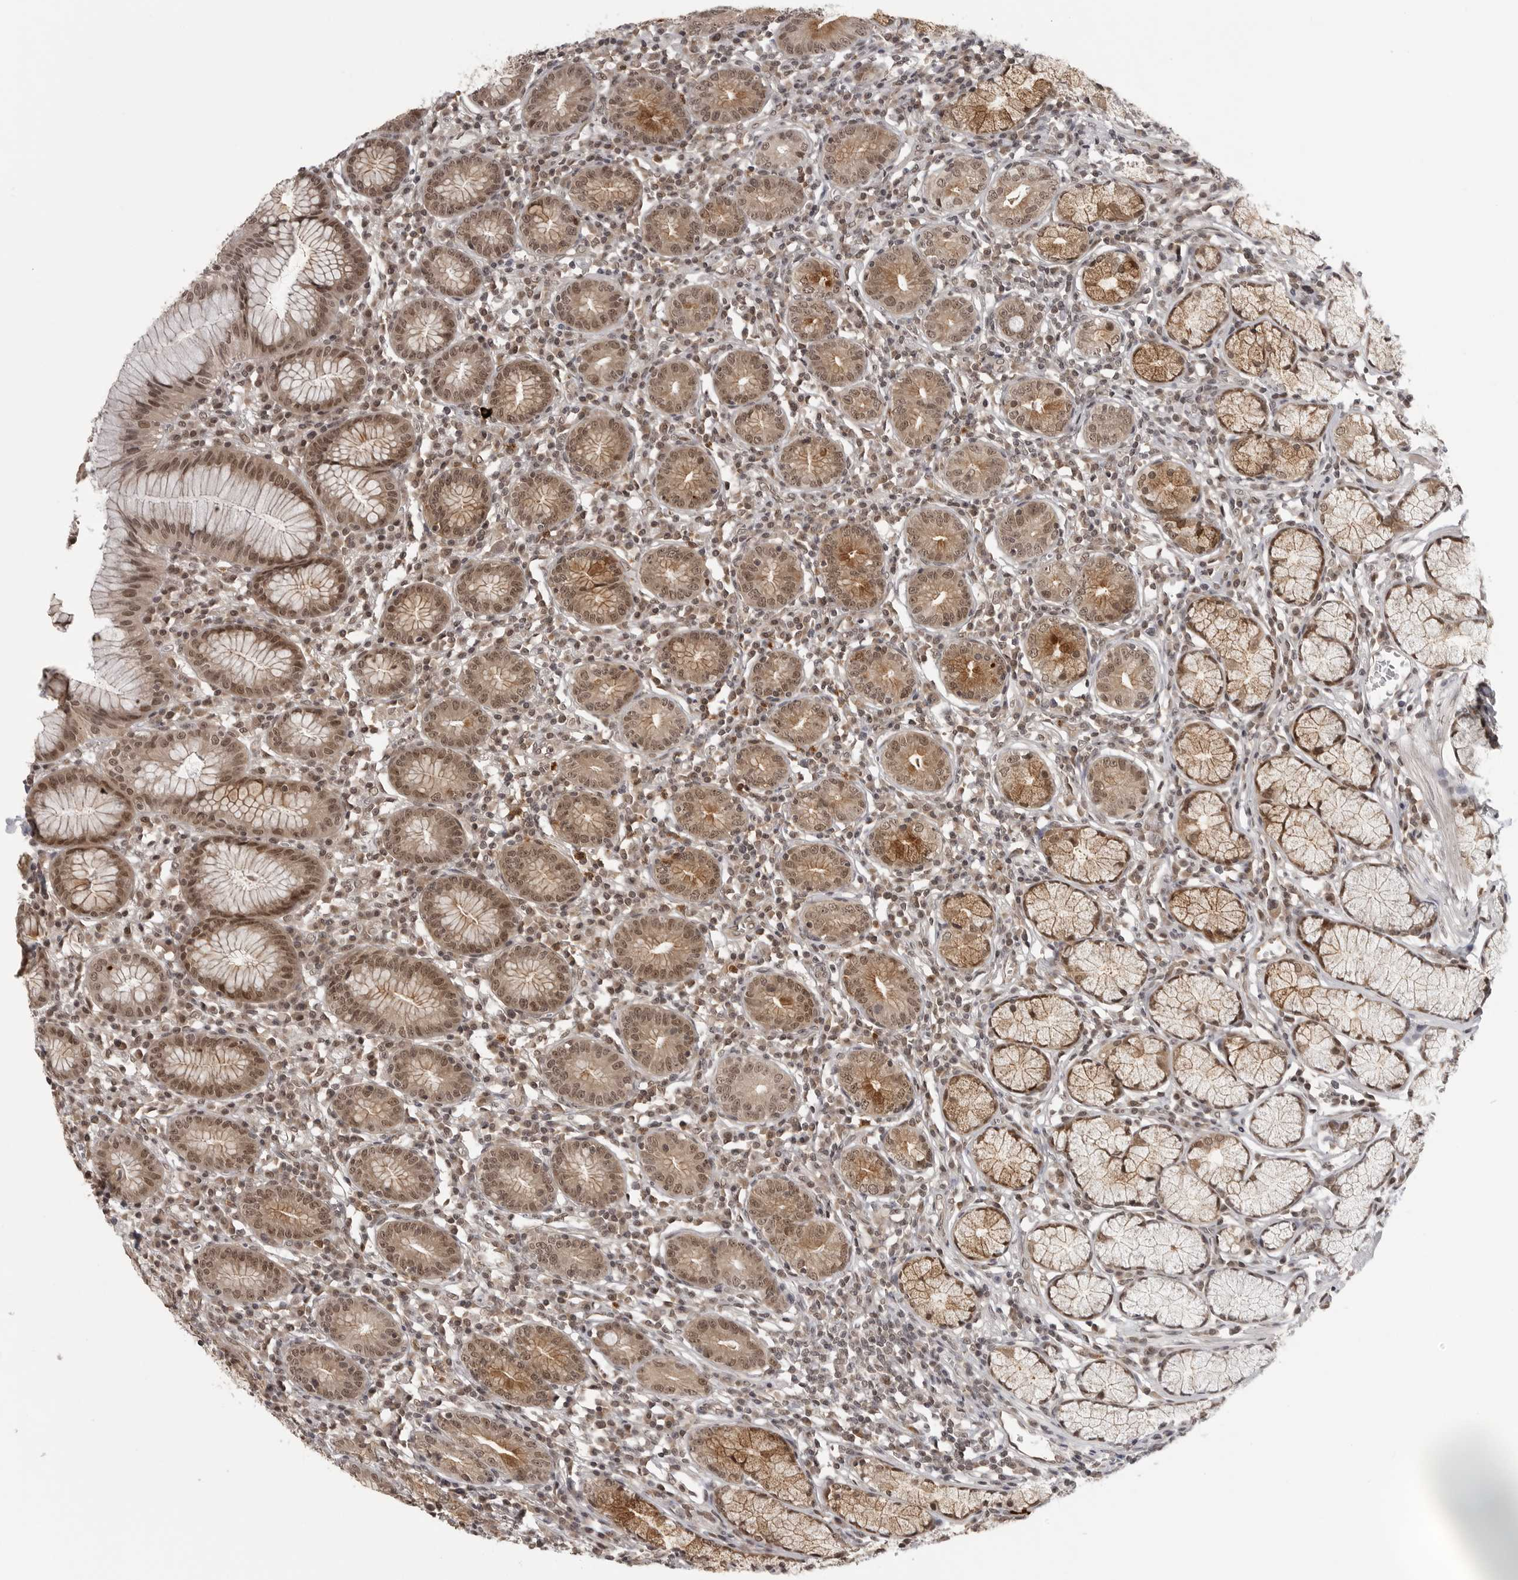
{"staining": {"intensity": "moderate", "quantity": ">75%", "location": "cytoplasmic/membranous,nuclear"}, "tissue": "stomach", "cell_type": "Glandular cells", "image_type": "normal", "snomed": [{"axis": "morphology", "description": "Normal tissue, NOS"}, {"axis": "topography", "description": "Stomach"}], "caption": "Protein analysis of benign stomach reveals moderate cytoplasmic/membranous,nuclear staining in approximately >75% of glandular cells. Using DAB (brown) and hematoxylin (blue) stains, captured at high magnification using brightfield microscopy.", "gene": "PEG3", "patient": {"sex": "male", "age": 55}}